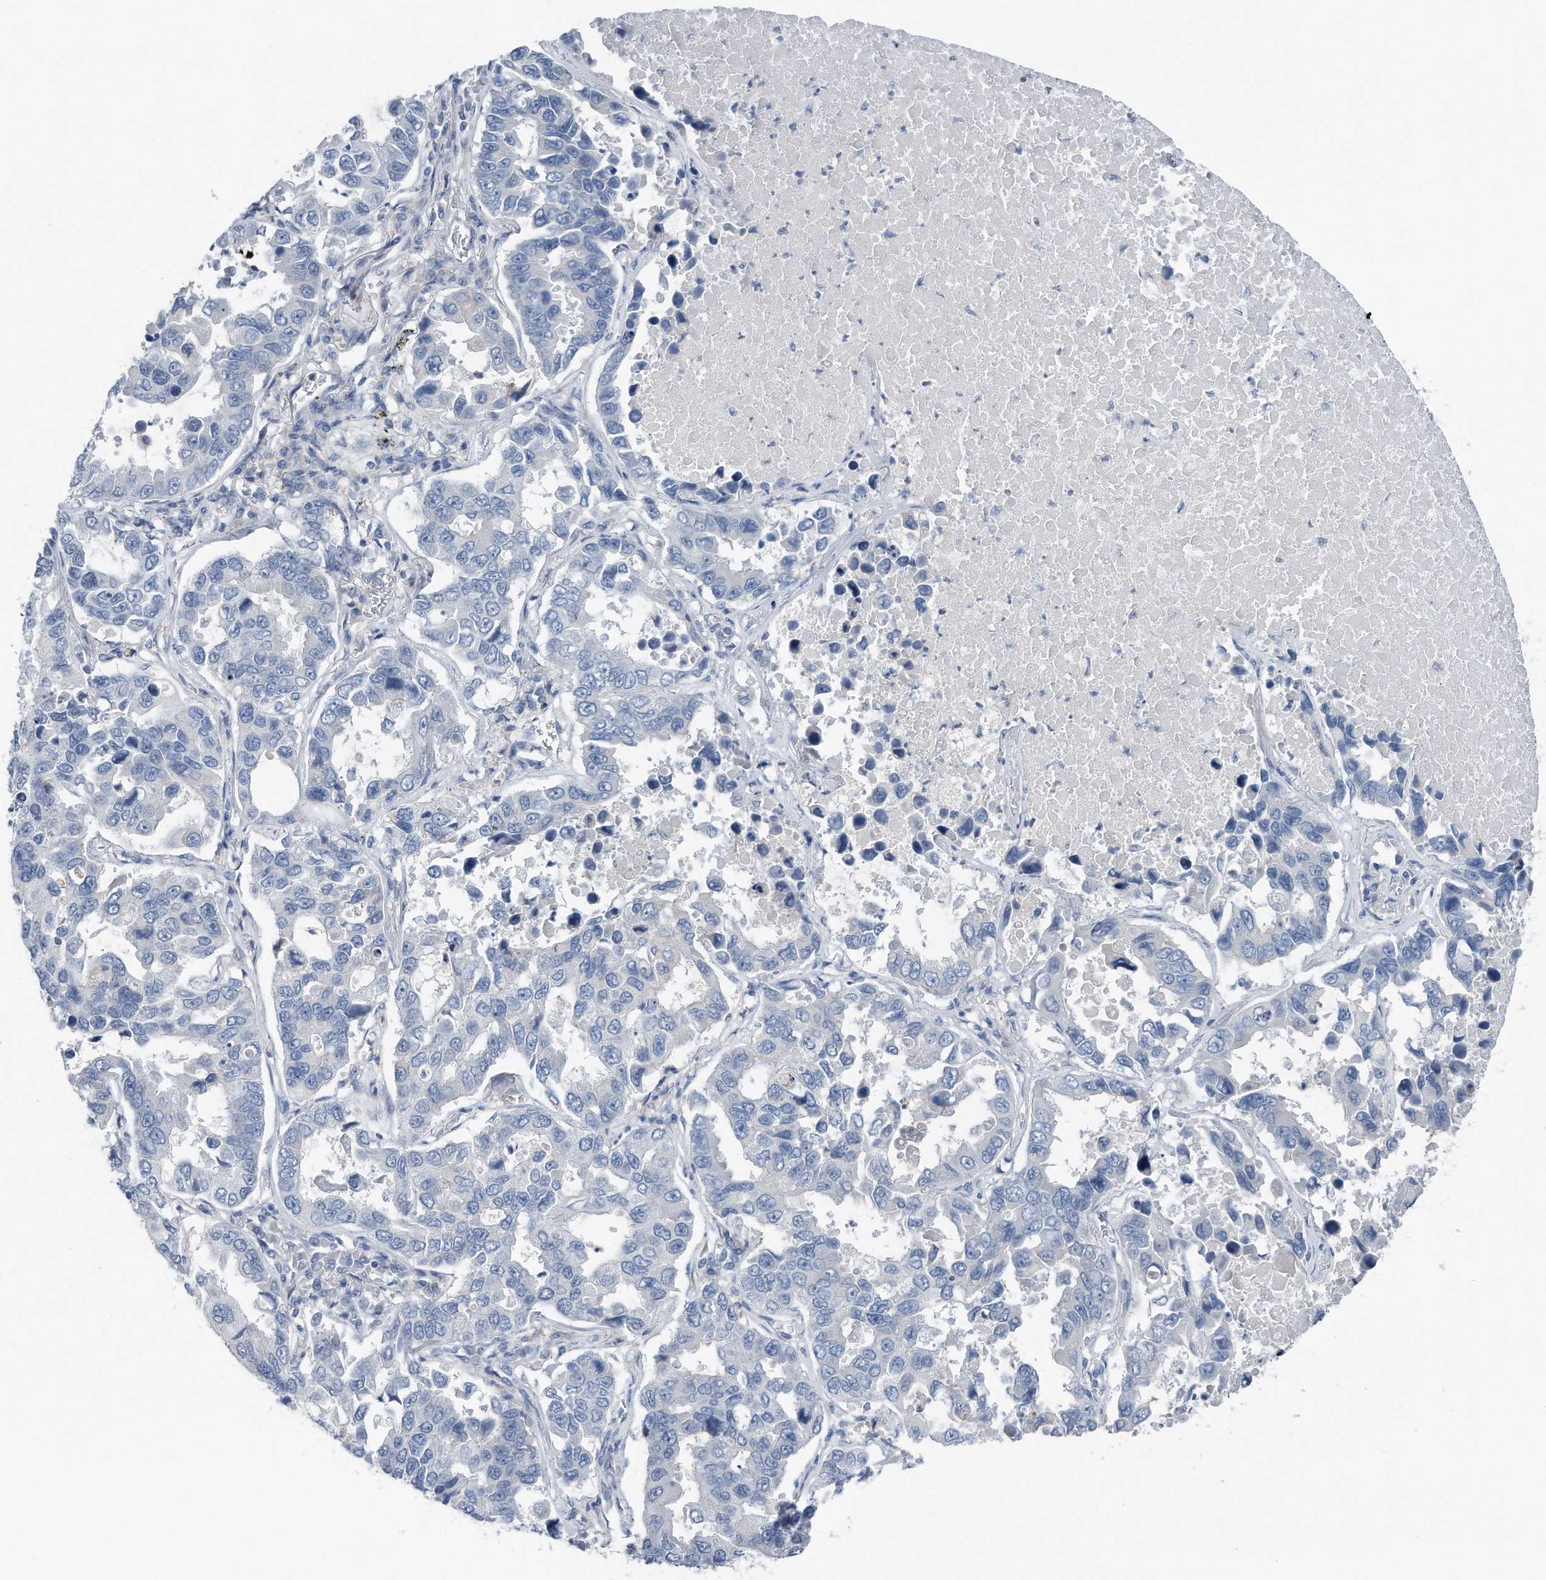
{"staining": {"intensity": "negative", "quantity": "none", "location": "none"}, "tissue": "lung cancer", "cell_type": "Tumor cells", "image_type": "cancer", "snomed": [{"axis": "morphology", "description": "Adenocarcinoma, NOS"}, {"axis": "topography", "description": "Lung"}], "caption": "Immunohistochemistry image of neoplastic tissue: adenocarcinoma (lung) stained with DAB exhibits no significant protein positivity in tumor cells.", "gene": "YRDC", "patient": {"sex": "male", "age": 64}}